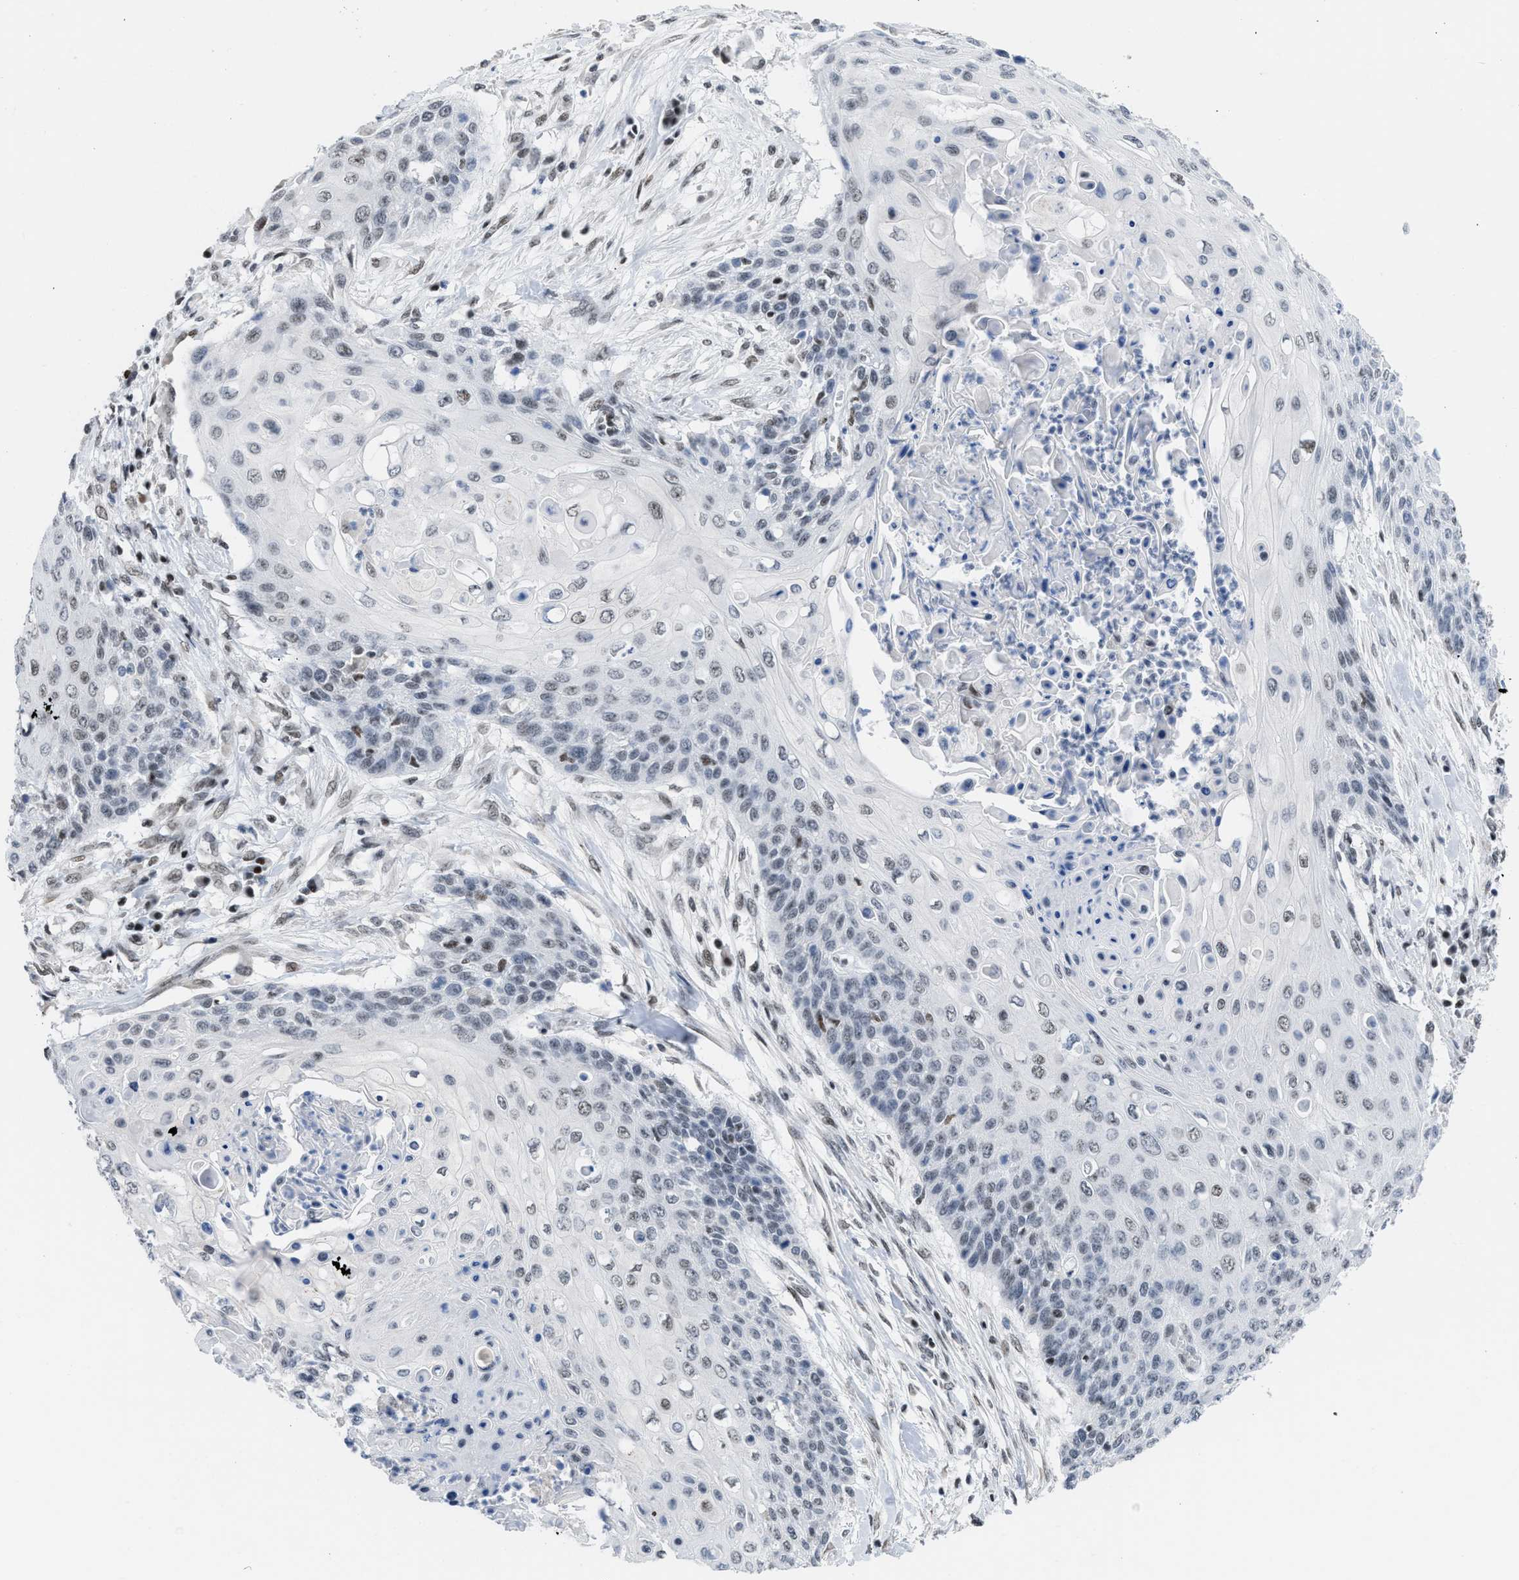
{"staining": {"intensity": "weak", "quantity": "<25%", "location": "nuclear"}, "tissue": "cervical cancer", "cell_type": "Tumor cells", "image_type": "cancer", "snomed": [{"axis": "morphology", "description": "Squamous cell carcinoma, NOS"}, {"axis": "topography", "description": "Cervix"}], "caption": "This histopathology image is of cervical cancer stained with immunohistochemistry (IHC) to label a protein in brown with the nuclei are counter-stained blue. There is no staining in tumor cells.", "gene": "TERF2IP", "patient": {"sex": "female", "age": 39}}